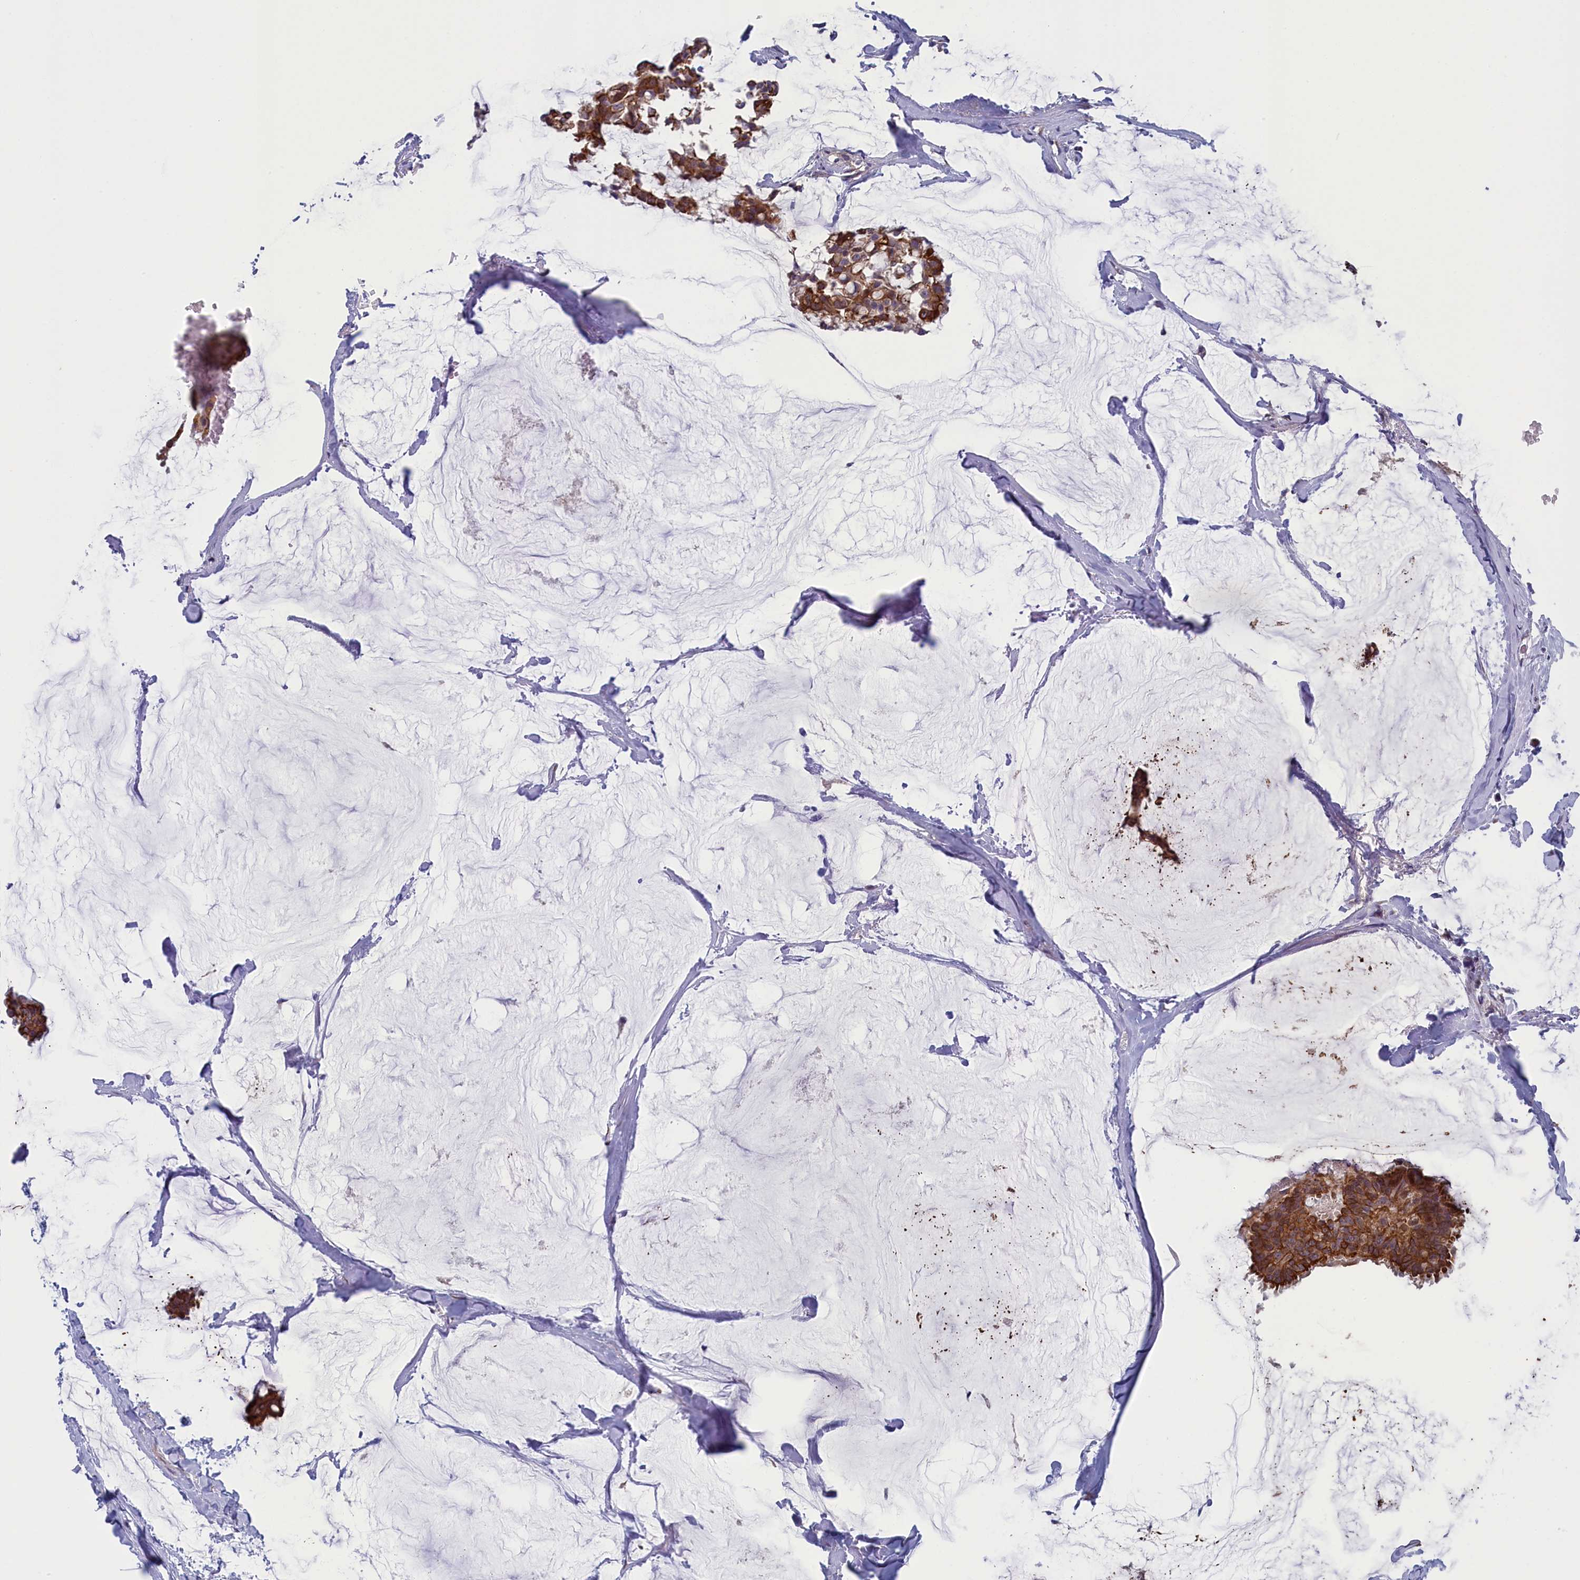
{"staining": {"intensity": "strong", "quantity": ">75%", "location": "cytoplasmic/membranous"}, "tissue": "breast cancer", "cell_type": "Tumor cells", "image_type": "cancer", "snomed": [{"axis": "morphology", "description": "Duct carcinoma"}, {"axis": "topography", "description": "Breast"}], "caption": "Breast invasive ductal carcinoma stained with a brown dye exhibits strong cytoplasmic/membranous positive positivity in approximately >75% of tumor cells.", "gene": "ANKRD39", "patient": {"sex": "female", "age": 93}}